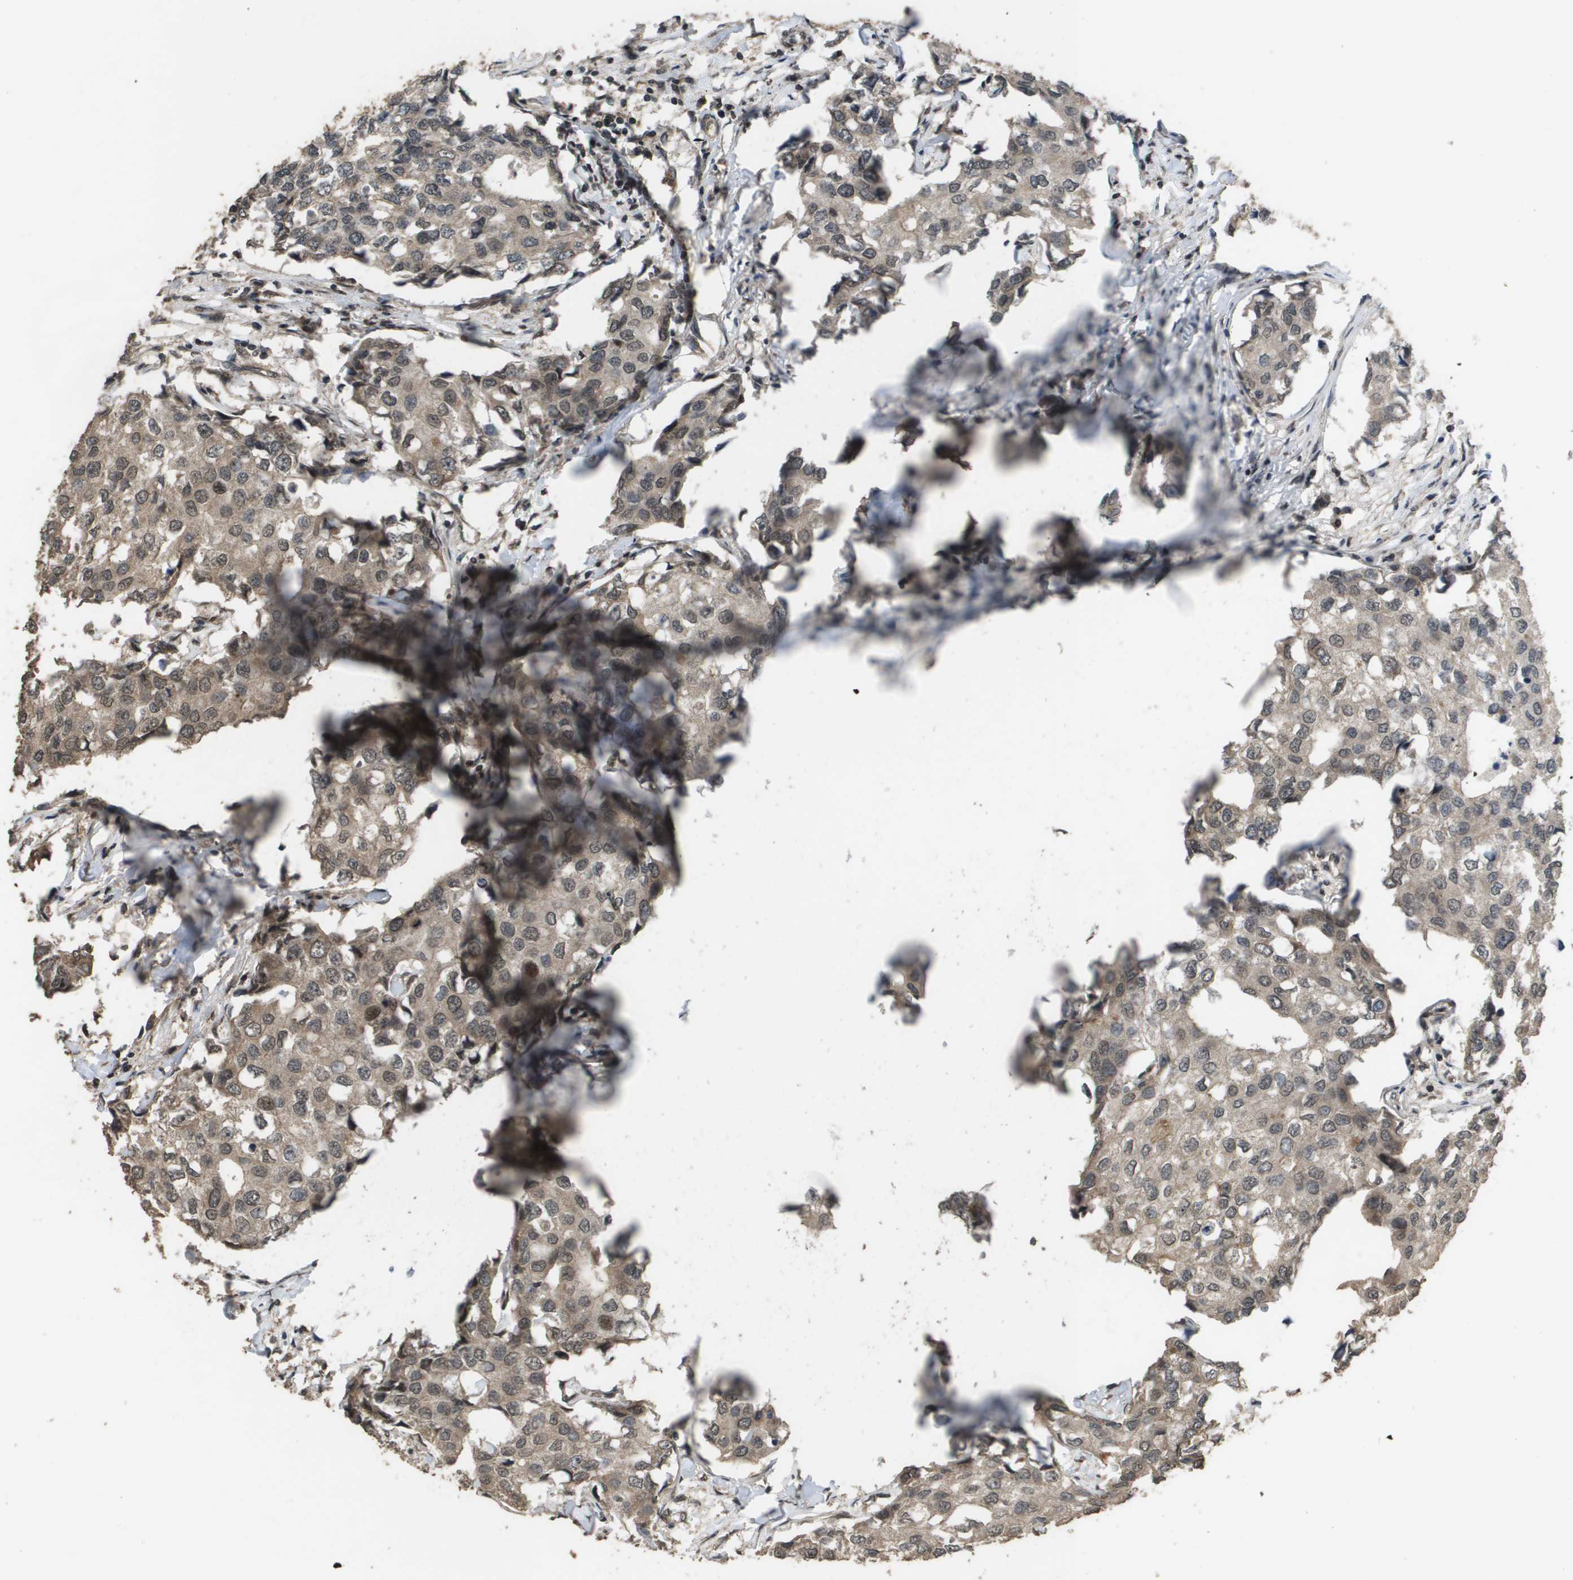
{"staining": {"intensity": "weak", "quantity": ">75%", "location": "cytoplasmic/membranous,nuclear"}, "tissue": "breast cancer", "cell_type": "Tumor cells", "image_type": "cancer", "snomed": [{"axis": "morphology", "description": "Duct carcinoma"}, {"axis": "topography", "description": "Breast"}], "caption": "This histopathology image demonstrates breast infiltrating ductal carcinoma stained with immunohistochemistry (IHC) to label a protein in brown. The cytoplasmic/membranous and nuclear of tumor cells show weak positivity for the protein. Nuclei are counter-stained blue.", "gene": "AXIN2", "patient": {"sex": "female", "age": 27}}